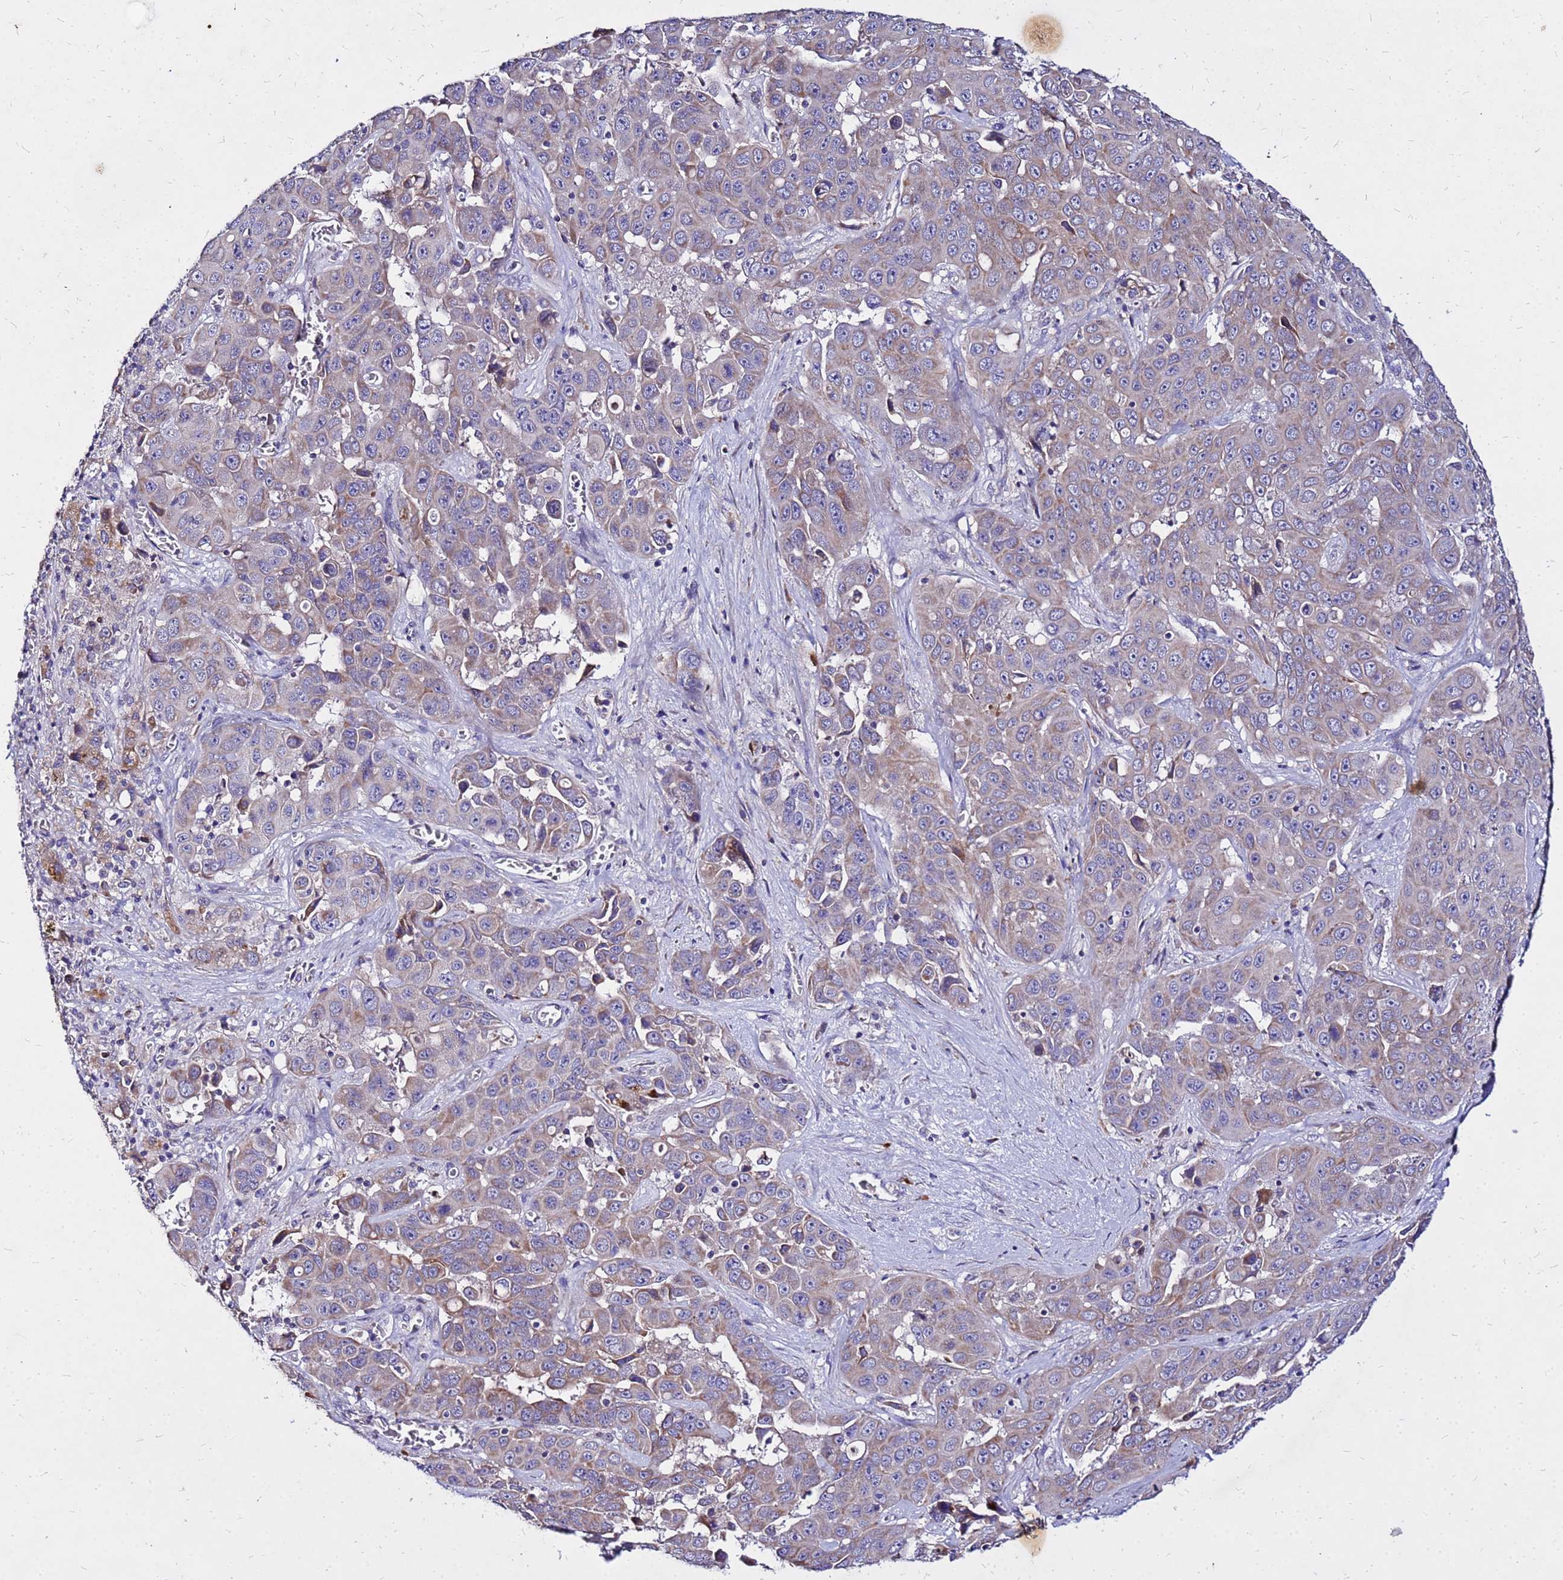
{"staining": {"intensity": "weak", "quantity": "25%-75%", "location": "cytoplasmic/membranous"}, "tissue": "liver cancer", "cell_type": "Tumor cells", "image_type": "cancer", "snomed": [{"axis": "morphology", "description": "Cholangiocarcinoma"}, {"axis": "topography", "description": "Liver"}], "caption": "A brown stain highlights weak cytoplasmic/membranous staining of a protein in liver cholangiocarcinoma tumor cells.", "gene": "COX14", "patient": {"sex": "female", "age": 52}}